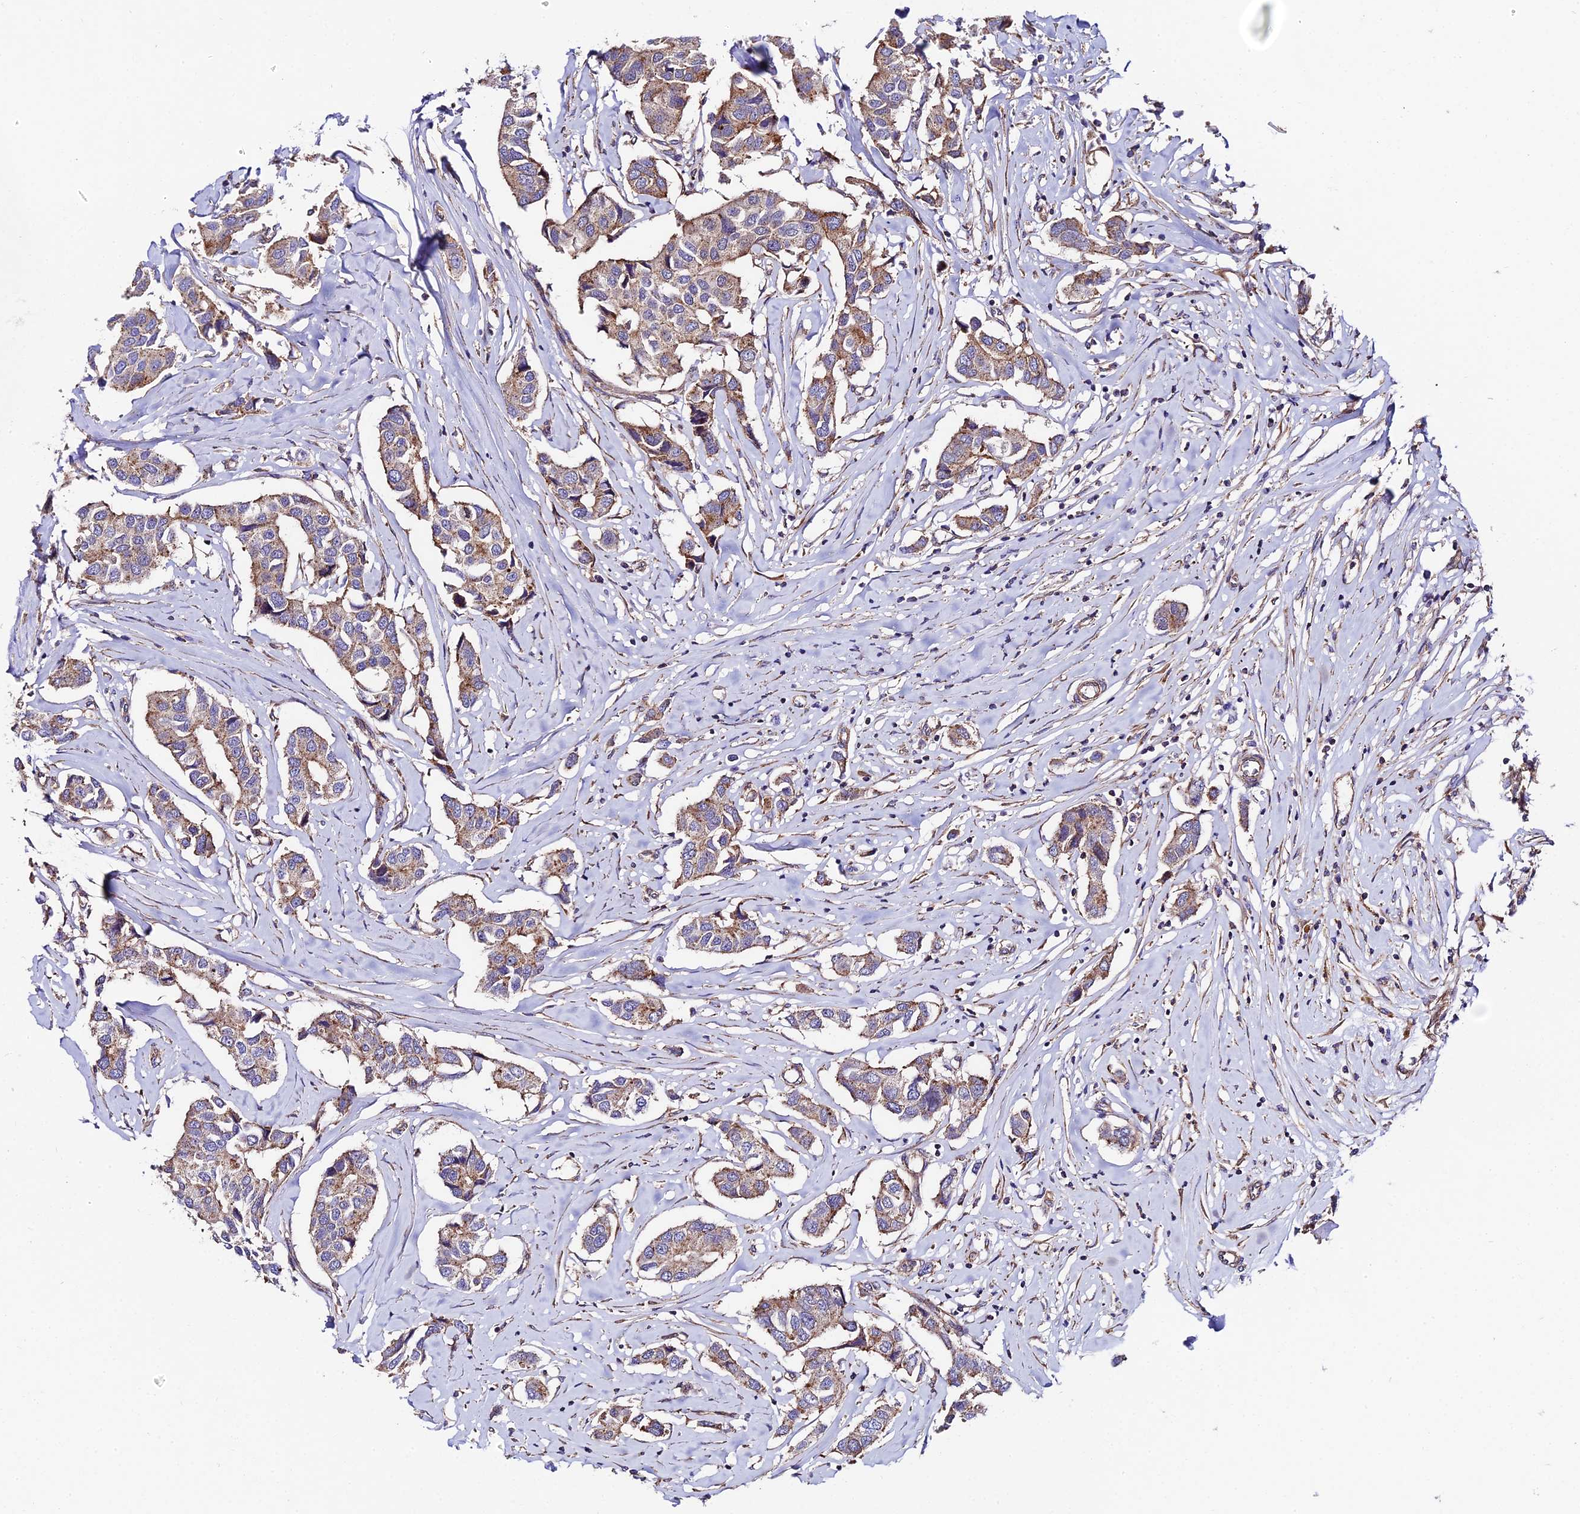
{"staining": {"intensity": "moderate", "quantity": "25%-75%", "location": "cytoplasmic/membranous"}, "tissue": "breast cancer", "cell_type": "Tumor cells", "image_type": "cancer", "snomed": [{"axis": "morphology", "description": "Duct carcinoma"}, {"axis": "topography", "description": "Breast"}], "caption": "Immunohistochemistry (DAB) staining of human breast cancer (invasive ductal carcinoma) reveals moderate cytoplasmic/membranous protein positivity in about 25%-75% of tumor cells. The staining is performed using DAB (3,3'-diaminobenzidine) brown chromogen to label protein expression. The nuclei are counter-stained blue using hematoxylin.", "gene": "QRFP", "patient": {"sex": "female", "age": 80}}